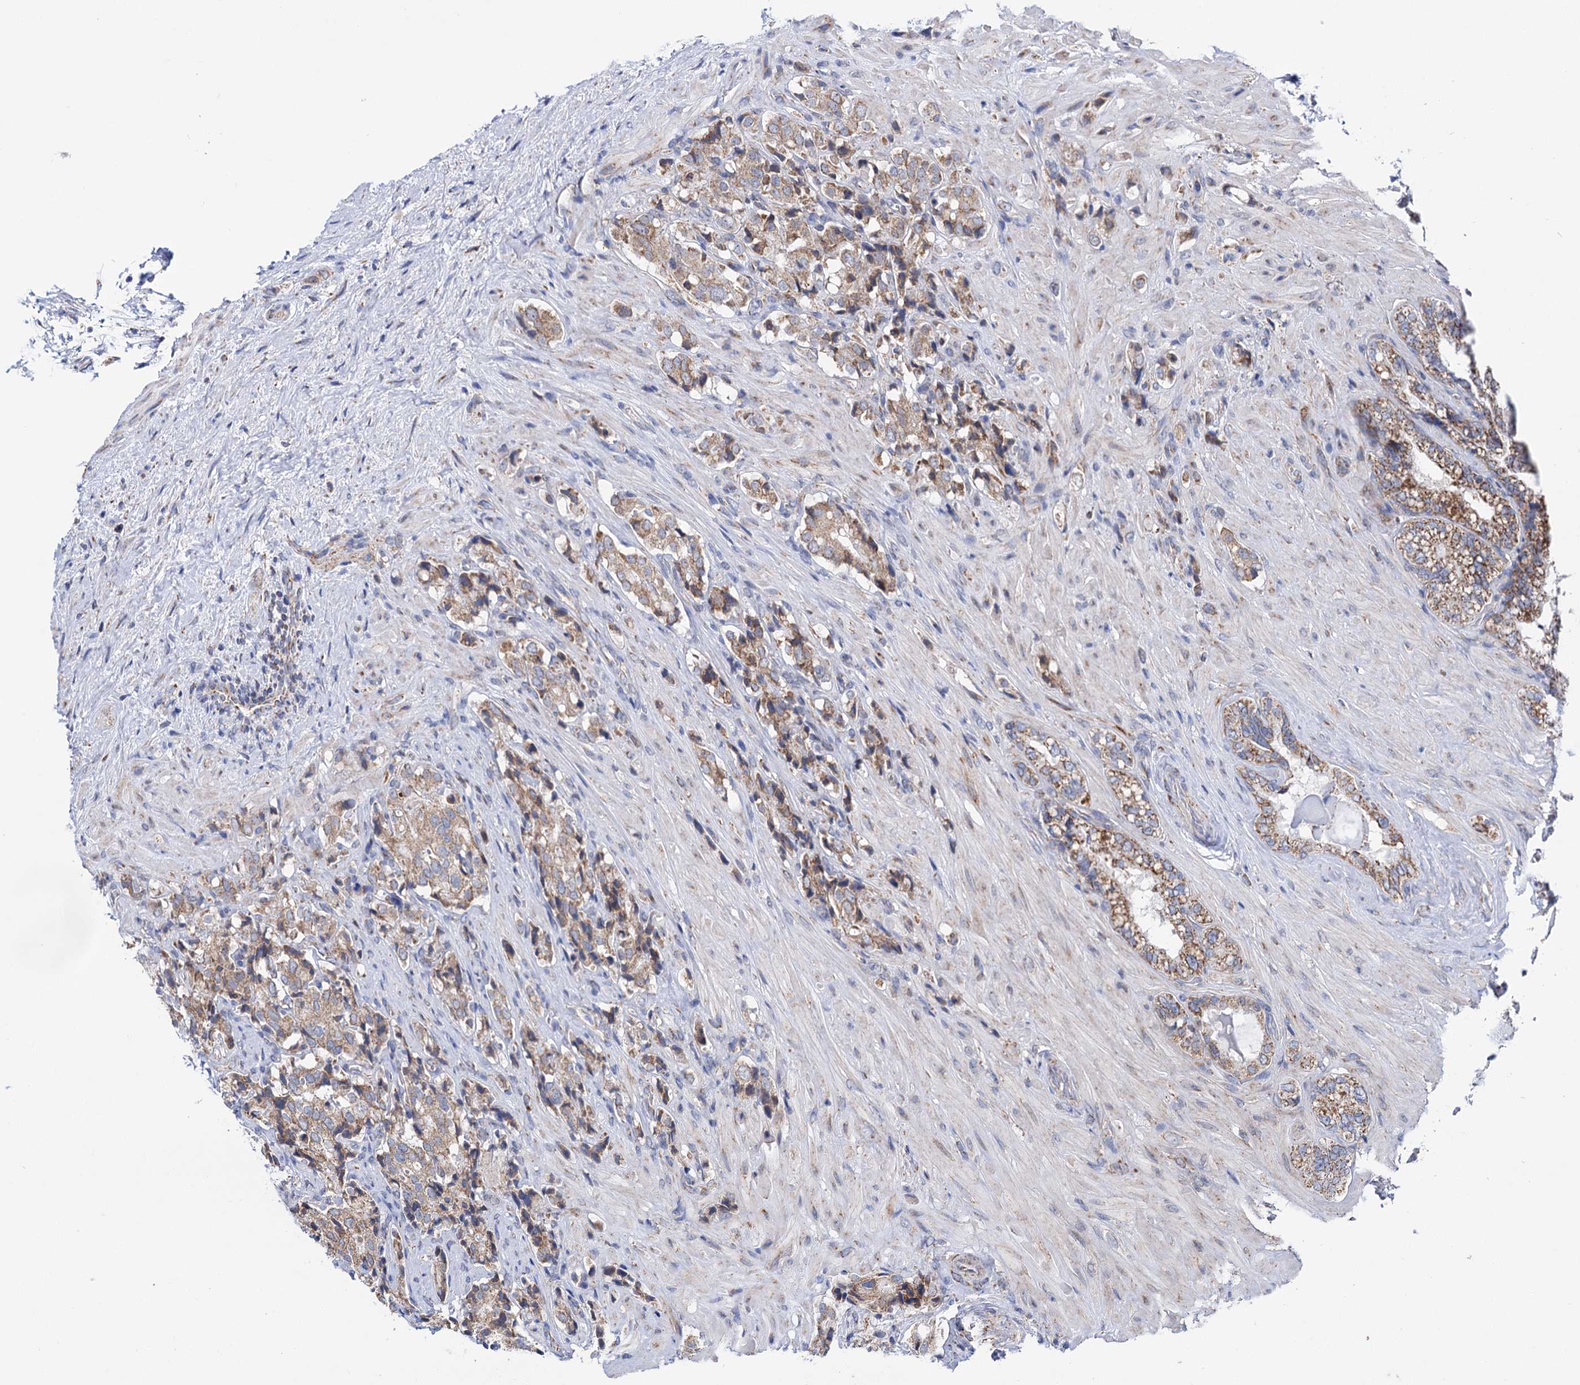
{"staining": {"intensity": "moderate", "quantity": ">75%", "location": "cytoplasmic/membranous"}, "tissue": "prostate cancer", "cell_type": "Tumor cells", "image_type": "cancer", "snomed": [{"axis": "morphology", "description": "Adenocarcinoma, High grade"}, {"axis": "topography", "description": "Prostate"}], "caption": "Tumor cells demonstrate medium levels of moderate cytoplasmic/membranous staining in approximately >75% of cells in prostate cancer (adenocarcinoma (high-grade)). The staining was performed using DAB, with brown indicating positive protein expression. Nuclei are stained blue with hematoxylin.", "gene": "SUCLA2", "patient": {"sex": "male", "age": 65}}